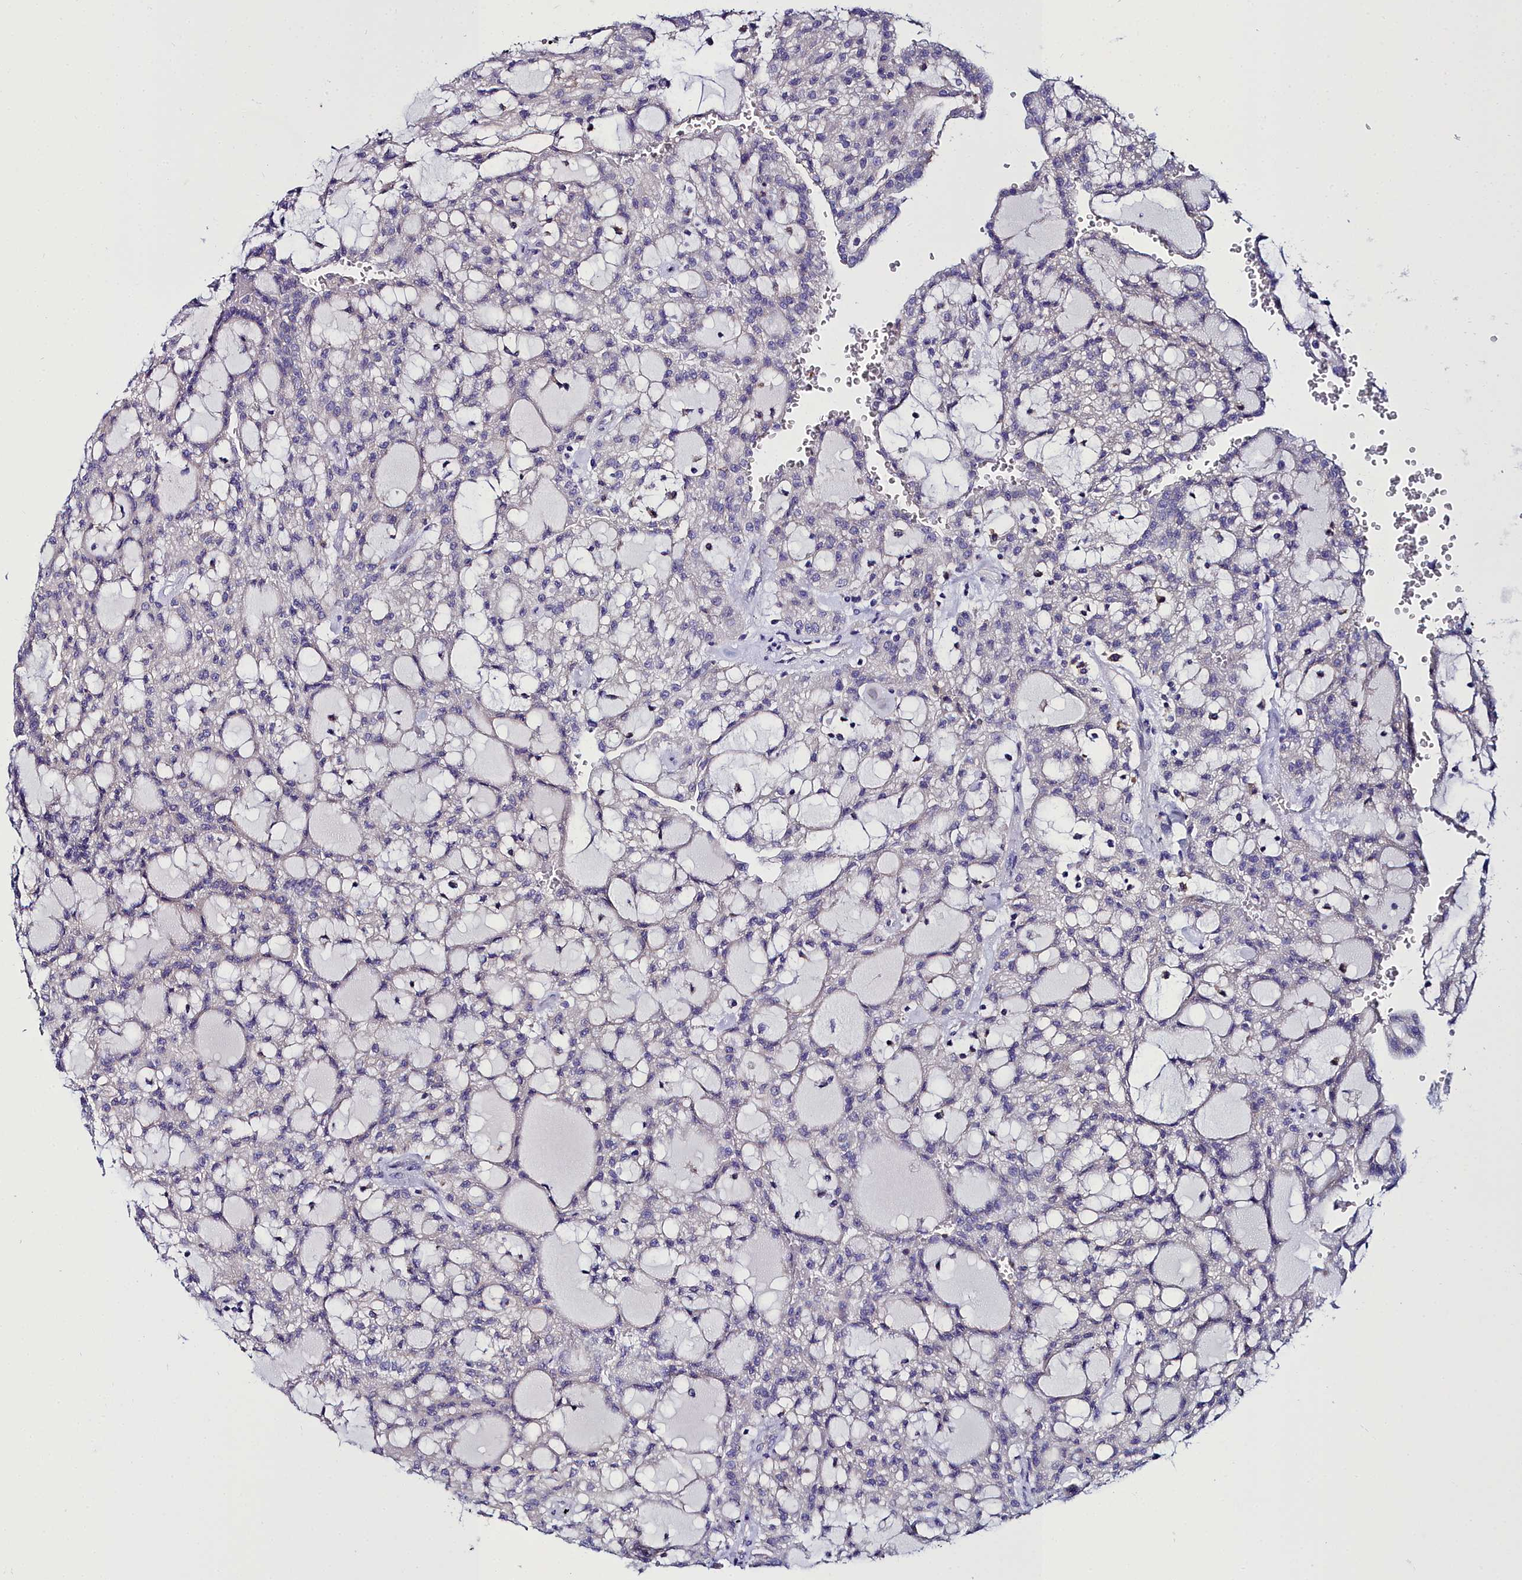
{"staining": {"intensity": "negative", "quantity": "none", "location": "none"}, "tissue": "renal cancer", "cell_type": "Tumor cells", "image_type": "cancer", "snomed": [{"axis": "morphology", "description": "Adenocarcinoma, NOS"}, {"axis": "topography", "description": "Kidney"}], "caption": "DAB immunohistochemical staining of human renal cancer (adenocarcinoma) reveals no significant positivity in tumor cells. (DAB immunohistochemistry, high magnification).", "gene": "ELAPOR2", "patient": {"sex": "male", "age": 63}}